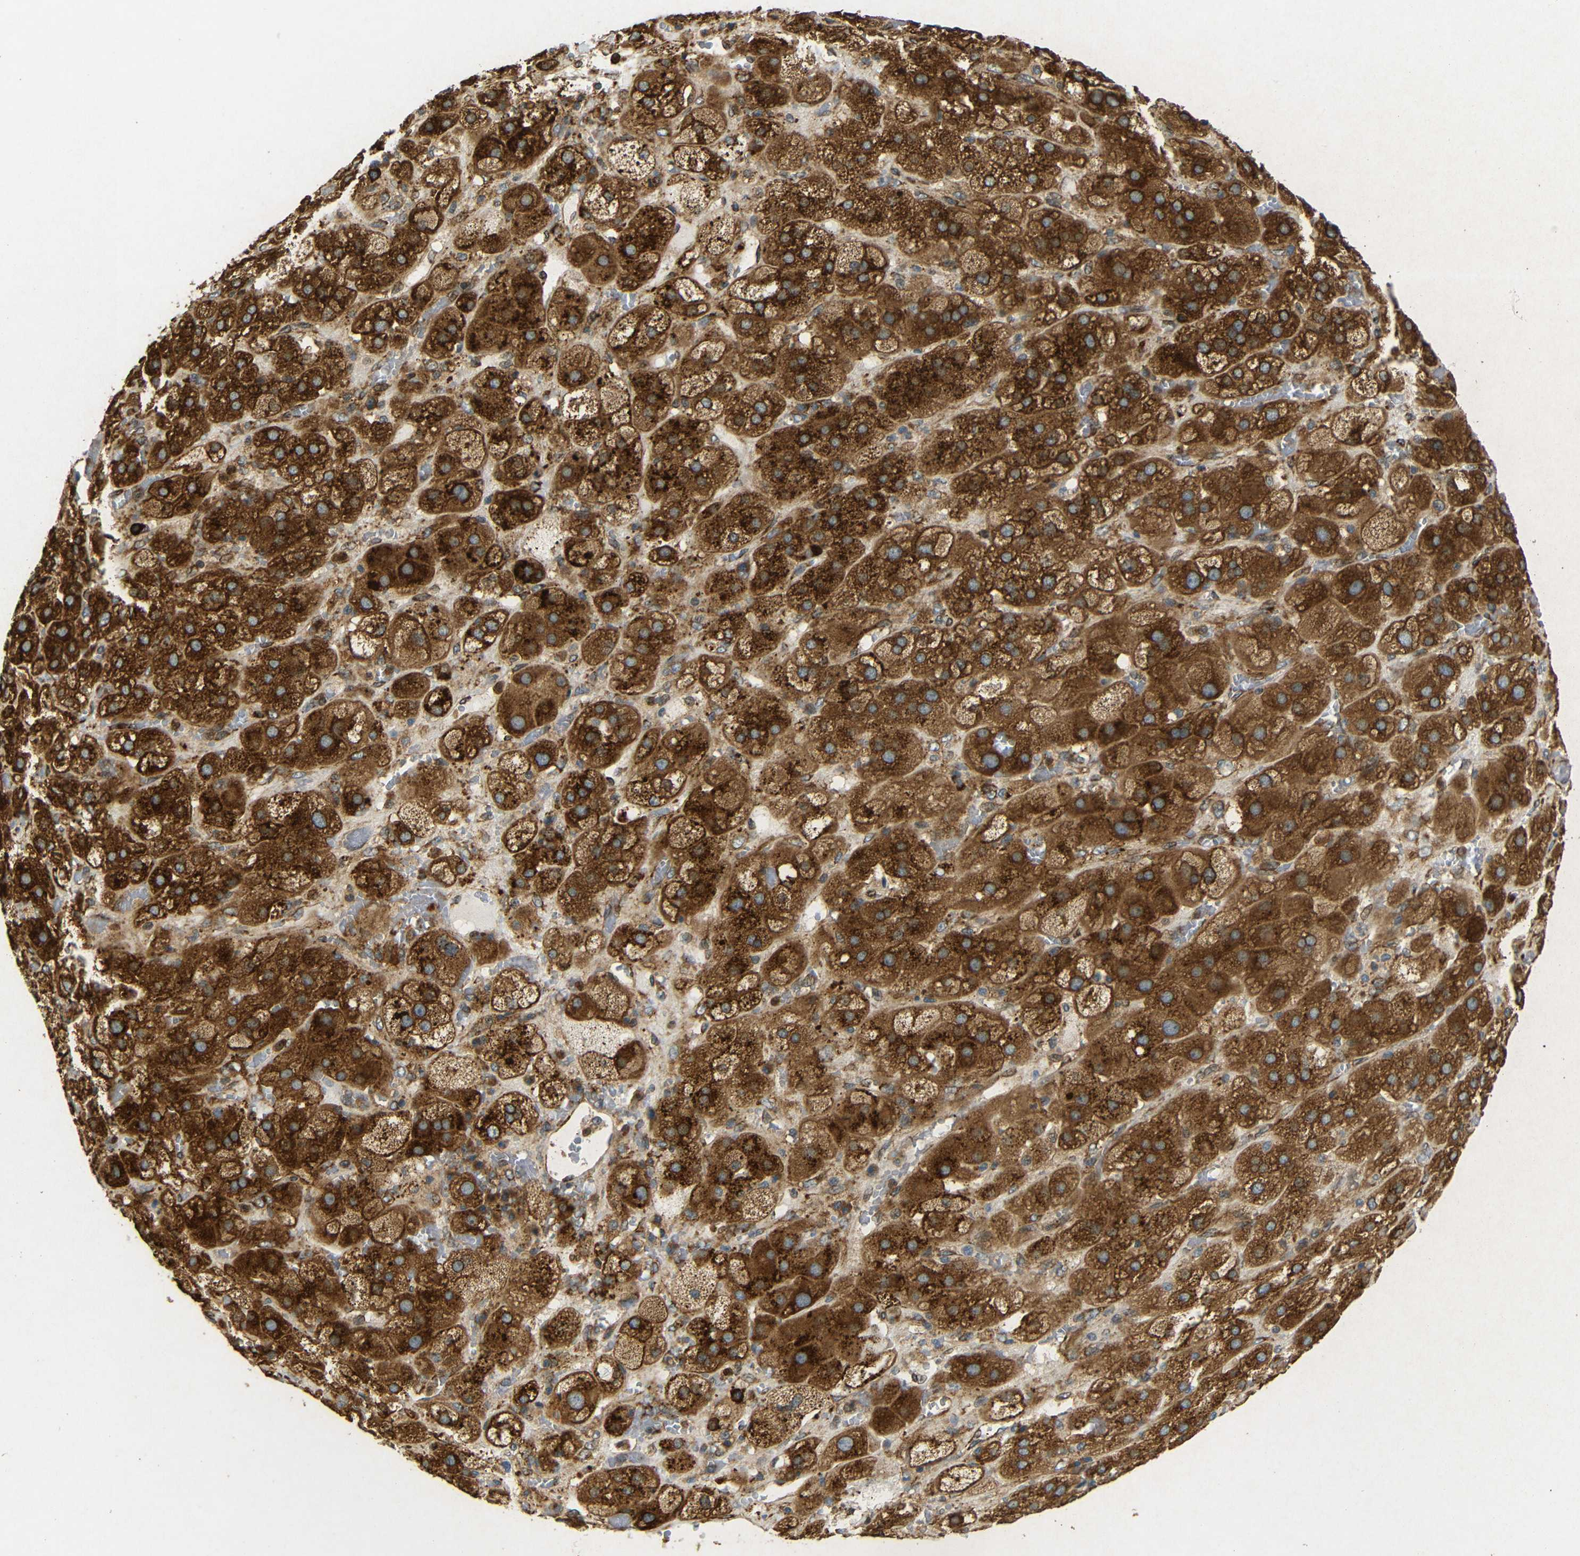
{"staining": {"intensity": "strong", "quantity": ">75%", "location": "cytoplasmic/membranous"}, "tissue": "adrenal gland", "cell_type": "Glandular cells", "image_type": "normal", "snomed": [{"axis": "morphology", "description": "Normal tissue, NOS"}, {"axis": "topography", "description": "Adrenal gland"}], "caption": "Protein expression analysis of normal adrenal gland exhibits strong cytoplasmic/membranous positivity in approximately >75% of glandular cells. Ihc stains the protein in brown and the nuclei are stained blue.", "gene": "BTF3", "patient": {"sex": "female", "age": 47}}